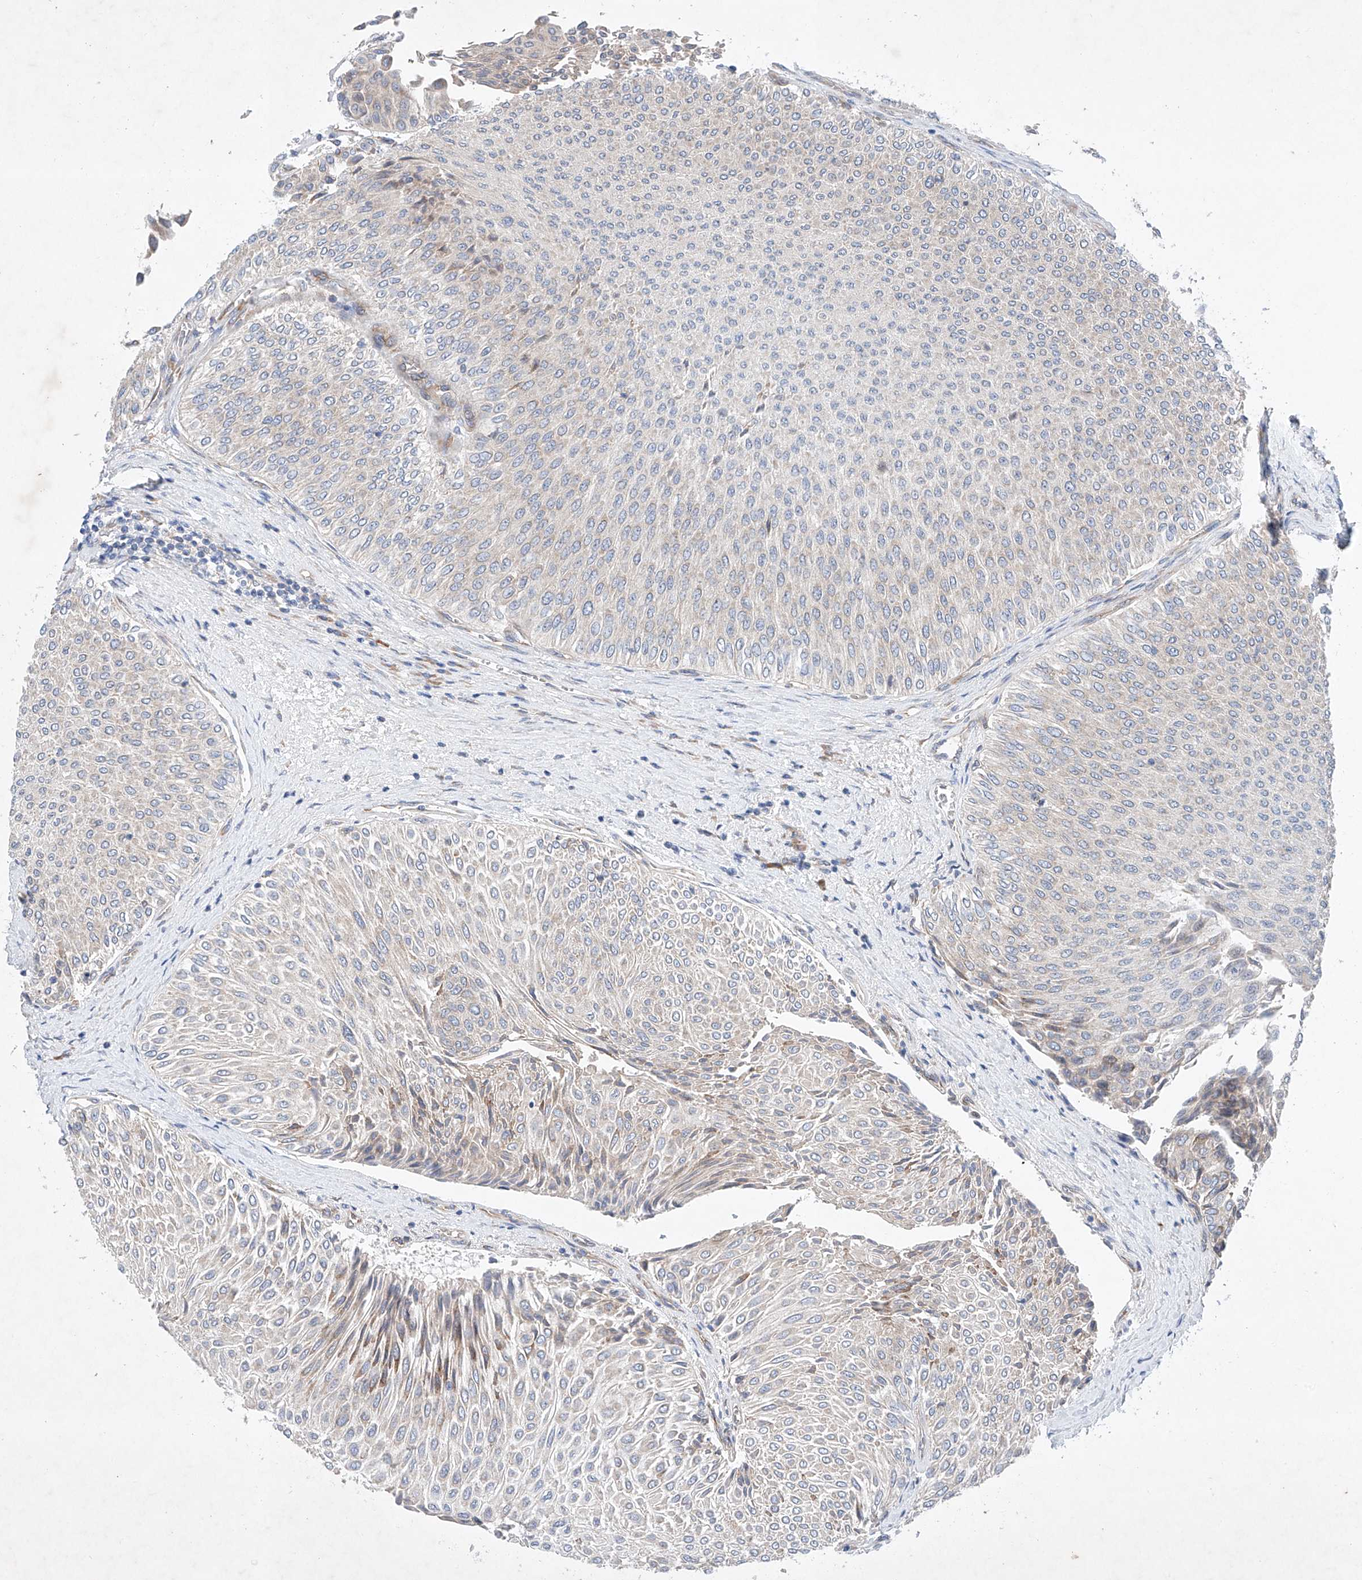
{"staining": {"intensity": "weak", "quantity": "<25%", "location": "cytoplasmic/membranous"}, "tissue": "urothelial cancer", "cell_type": "Tumor cells", "image_type": "cancer", "snomed": [{"axis": "morphology", "description": "Urothelial carcinoma, Low grade"}, {"axis": "topography", "description": "Urinary bladder"}], "caption": "A photomicrograph of human urothelial carcinoma (low-grade) is negative for staining in tumor cells.", "gene": "FASTK", "patient": {"sex": "male", "age": 78}}